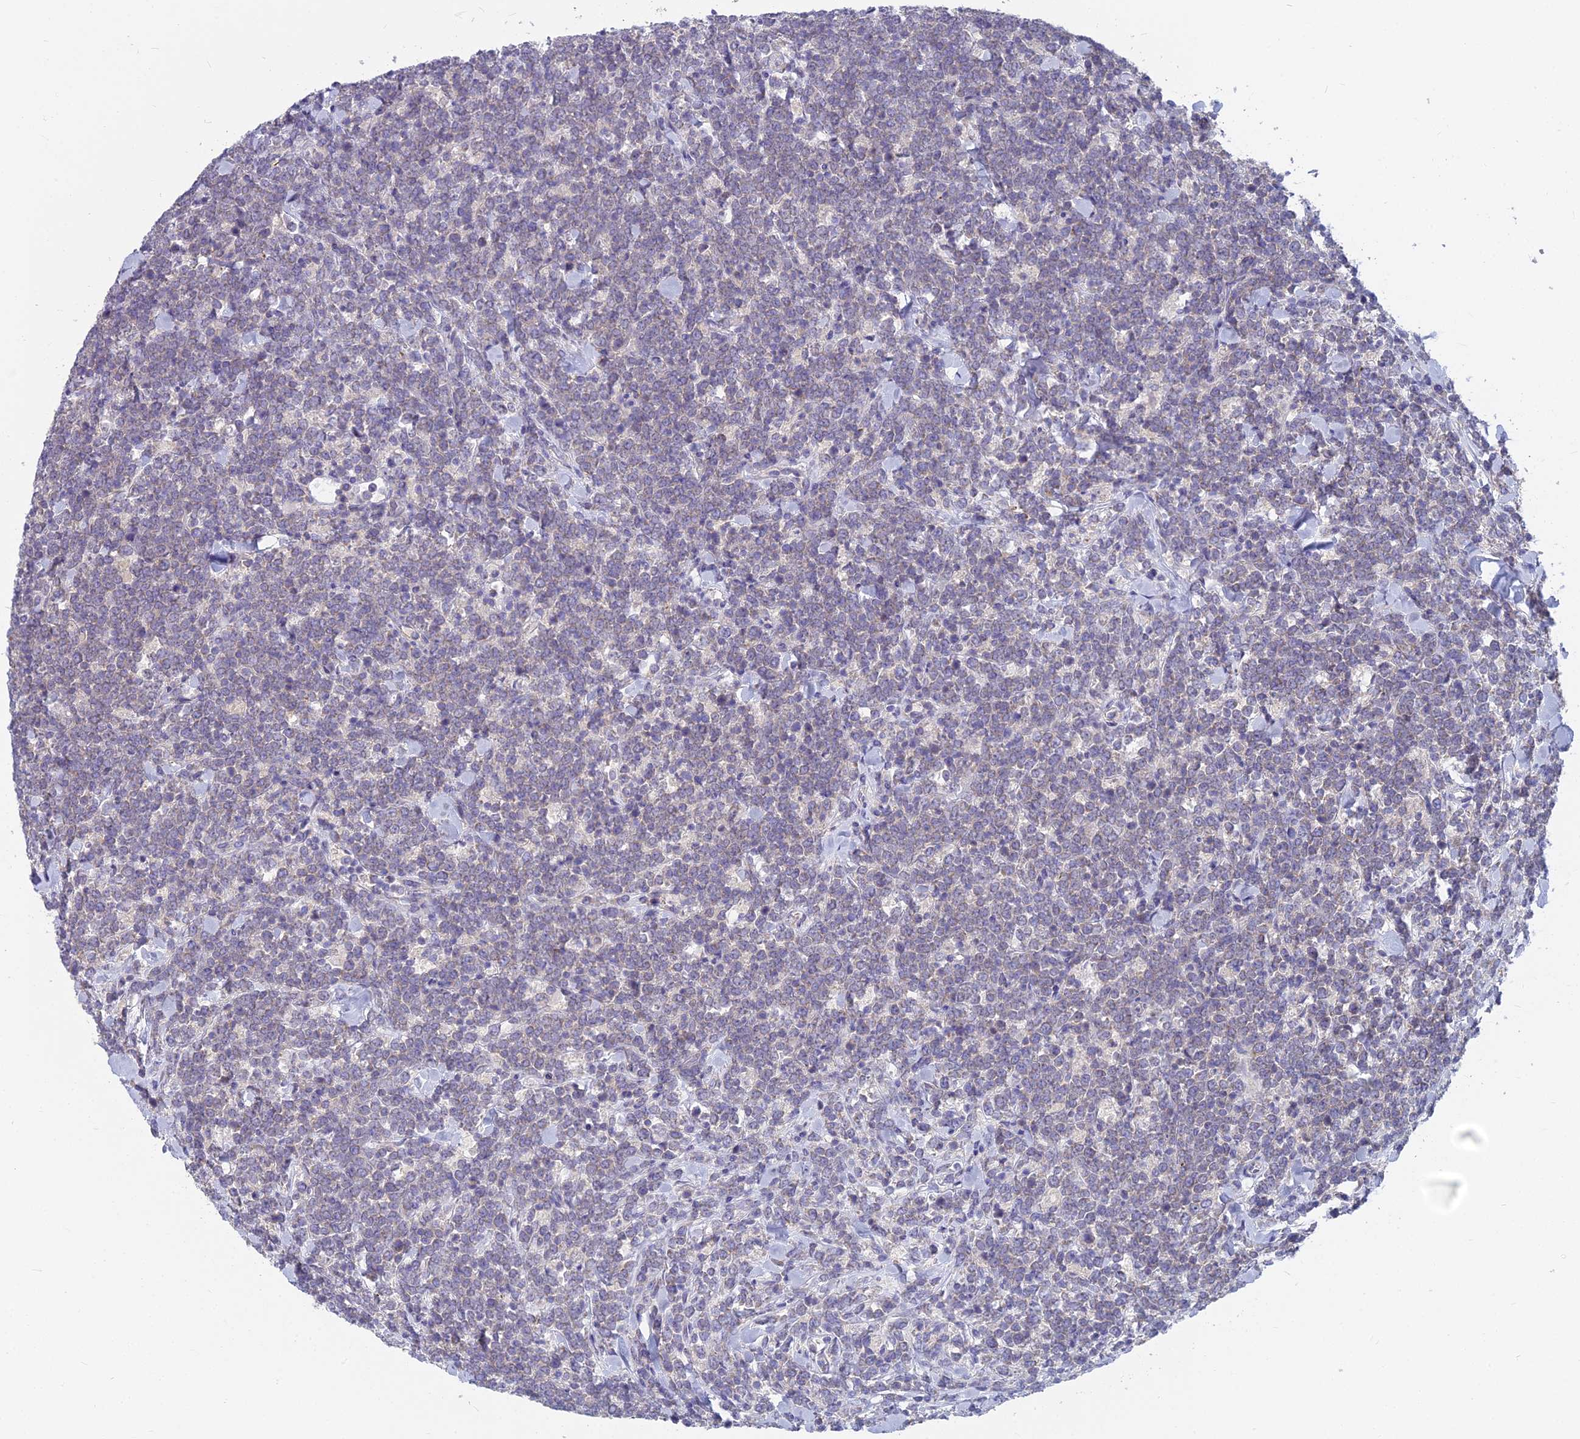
{"staining": {"intensity": "weak", "quantity": "<25%", "location": "cytoplasmic/membranous"}, "tissue": "lymphoma", "cell_type": "Tumor cells", "image_type": "cancer", "snomed": [{"axis": "morphology", "description": "Malignant lymphoma, non-Hodgkin's type, High grade"}, {"axis": "topography", "description": "Small intestine"}], "caption": "Histopathology image shows no significant protein expression in tumor cells of high-grade malignant lymphoma, non-Hodgkin's type. The staining is performed using DAB brown chromogen with nuclei counter-stained in using hematoxylin.", "gene": "COX20", "patient": {"sex": "male", "age": 8}}